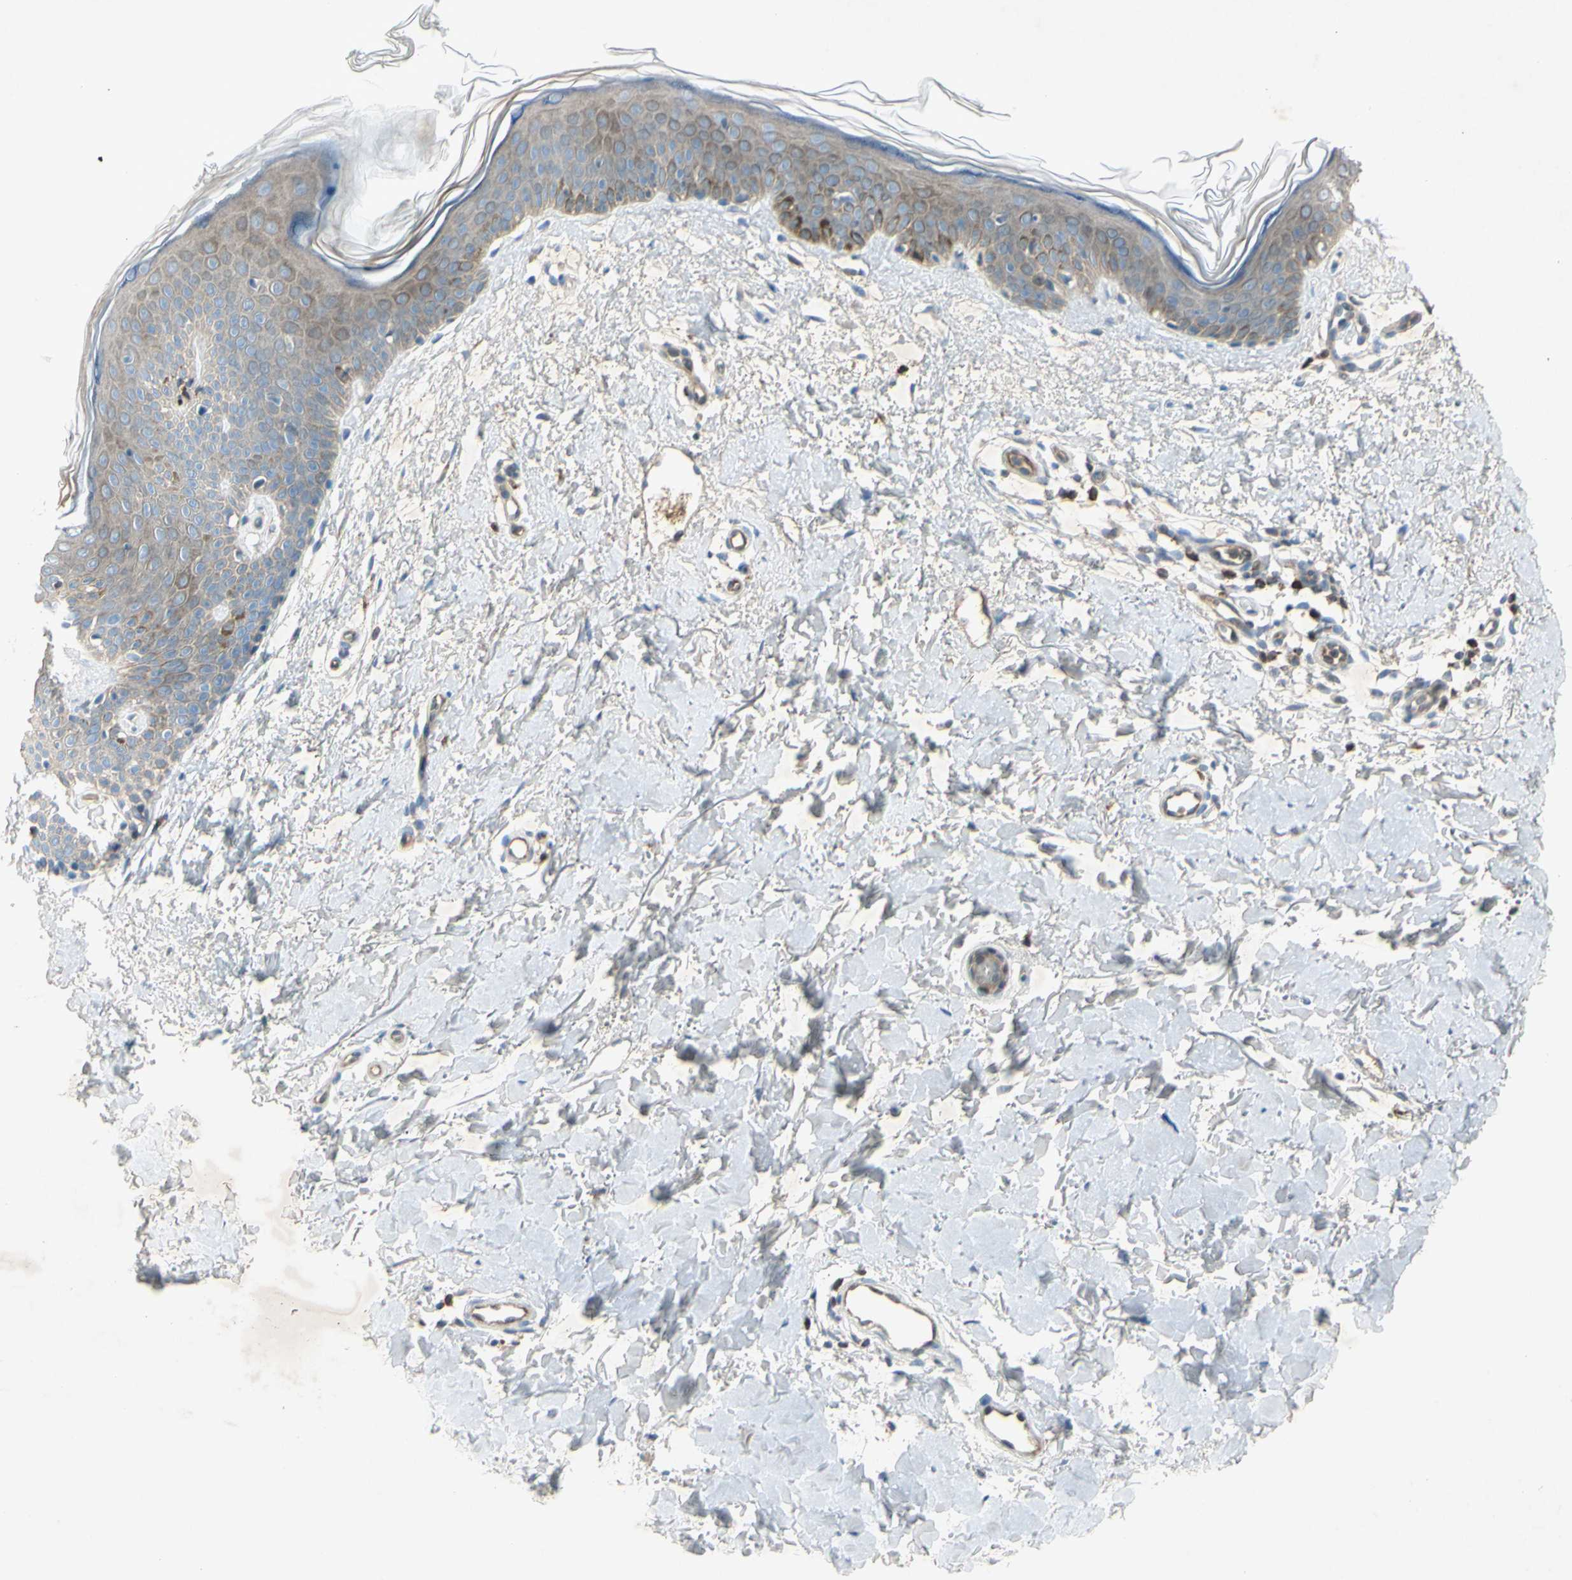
{"staining": {"intensity": "negative", "quantity": "none", "location": "none"}, "tissue": "skin", "cell_type": "Fibroblasts", "image_type": "normal", "snomed": [{"axis": "morphology", "description": "Normal tissue, NOS"}, {"axis": "topography", "description": "Skin"}], "caption": "Immunohistochemistry (IHC) micrograph of unremarkable skin: skin stained with DAB (3,3'-diaminobenzidine) exhibits no significant protein expression in fibroblasts.", "gene": "C1orf159", "patient": {"sex": "female", "age": 56}}